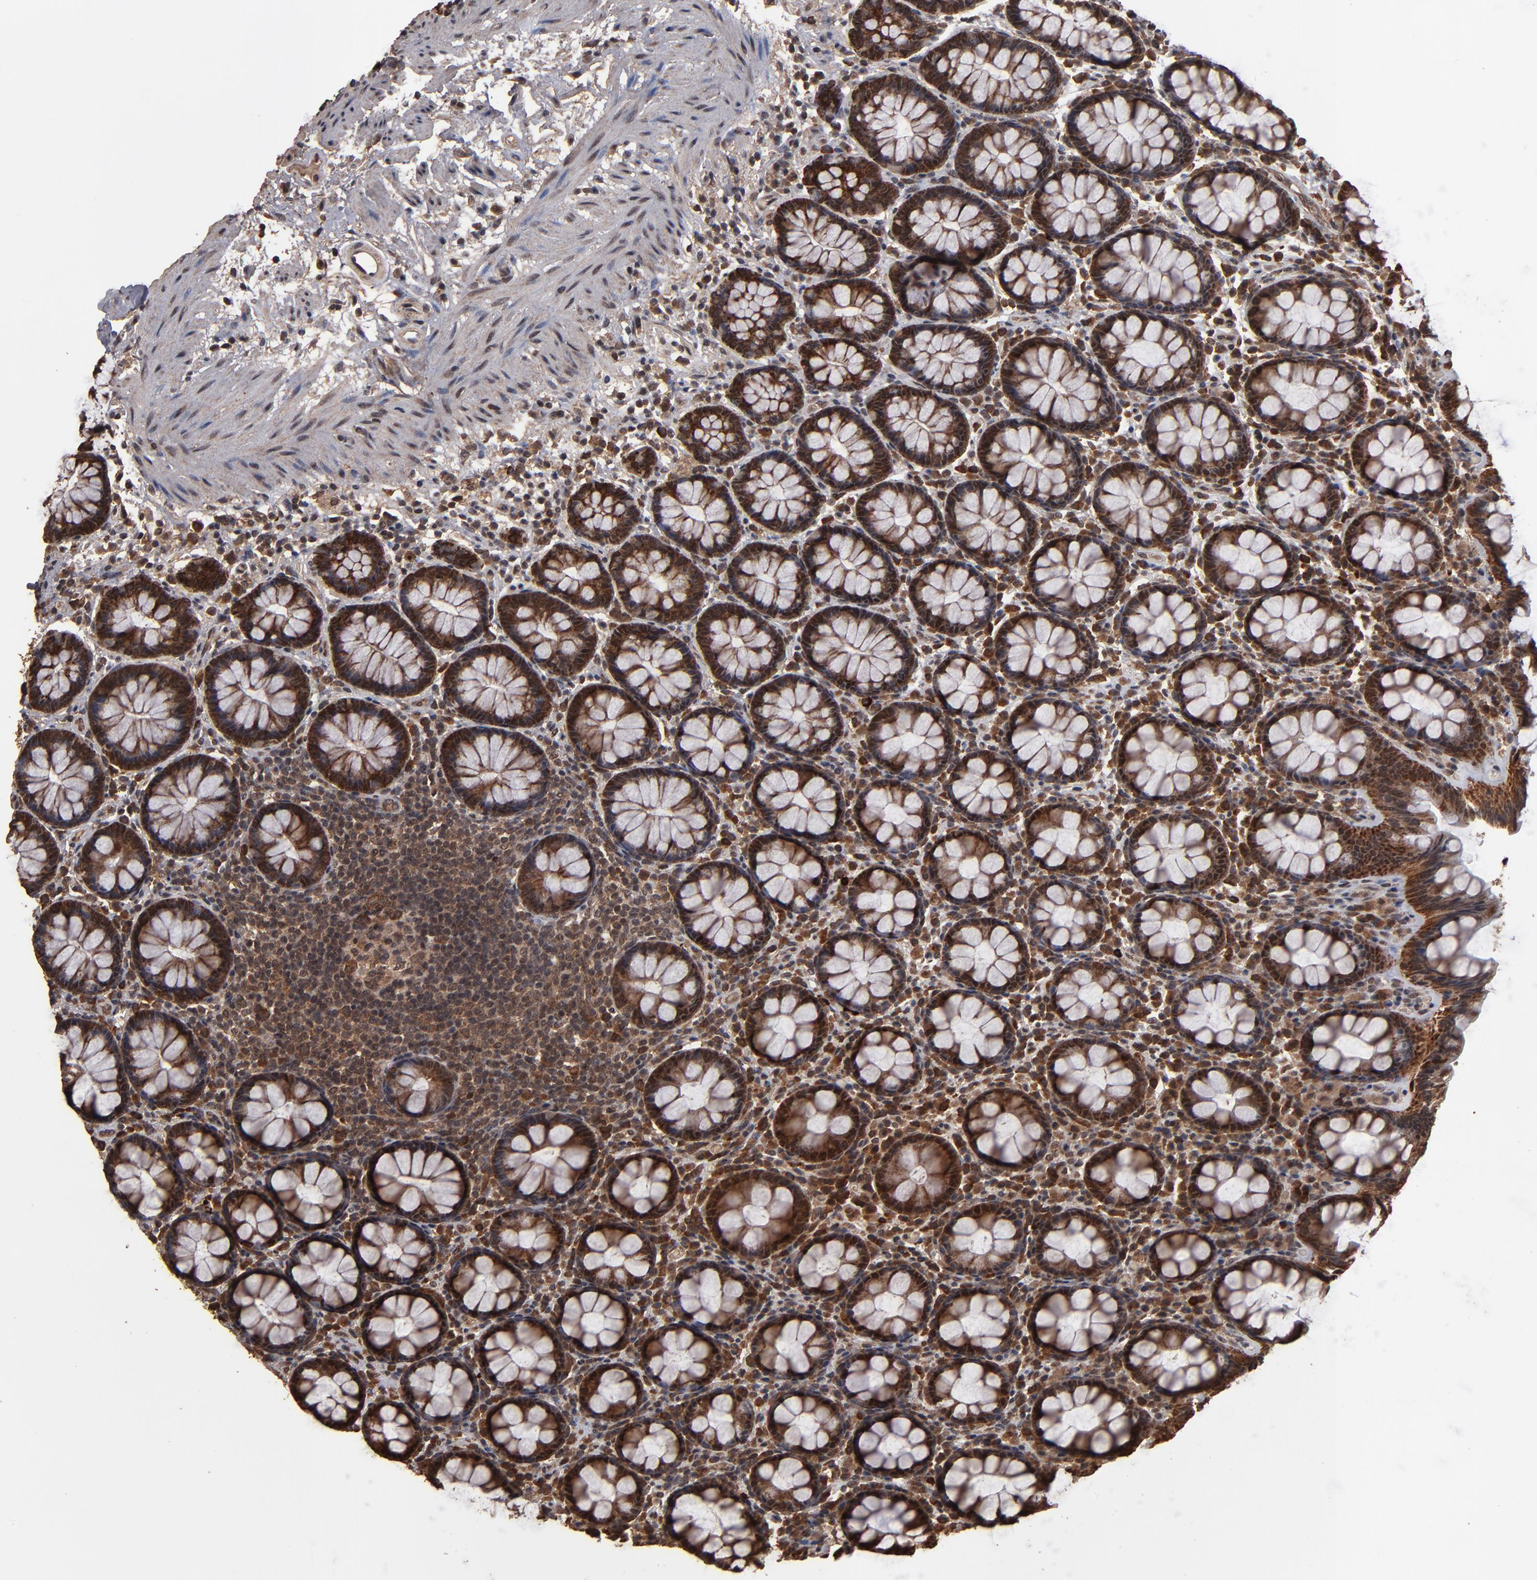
{"staining": {"intensity": "strong", "quantity": ">75%", "location": "cytoplasmic/membranous,nuclear"}, "tissue": "rectum", "cell_type": "Glandular cells", "image_type": "normal", "snomed": [{"axis": "morphology", "description": "Normal tissue, NOS"}, {"axis": "topography", "description": "Rectum"}], "caption": "This micrograph exhibits immunohistochemistry staining of unremarkable rectum, with high strong cytoplasmic/membranous,nuclear expression in approximately >75% of glandular cells.", "gene": "NXF2B", "patient": {"sex": "male", "age": 92}}